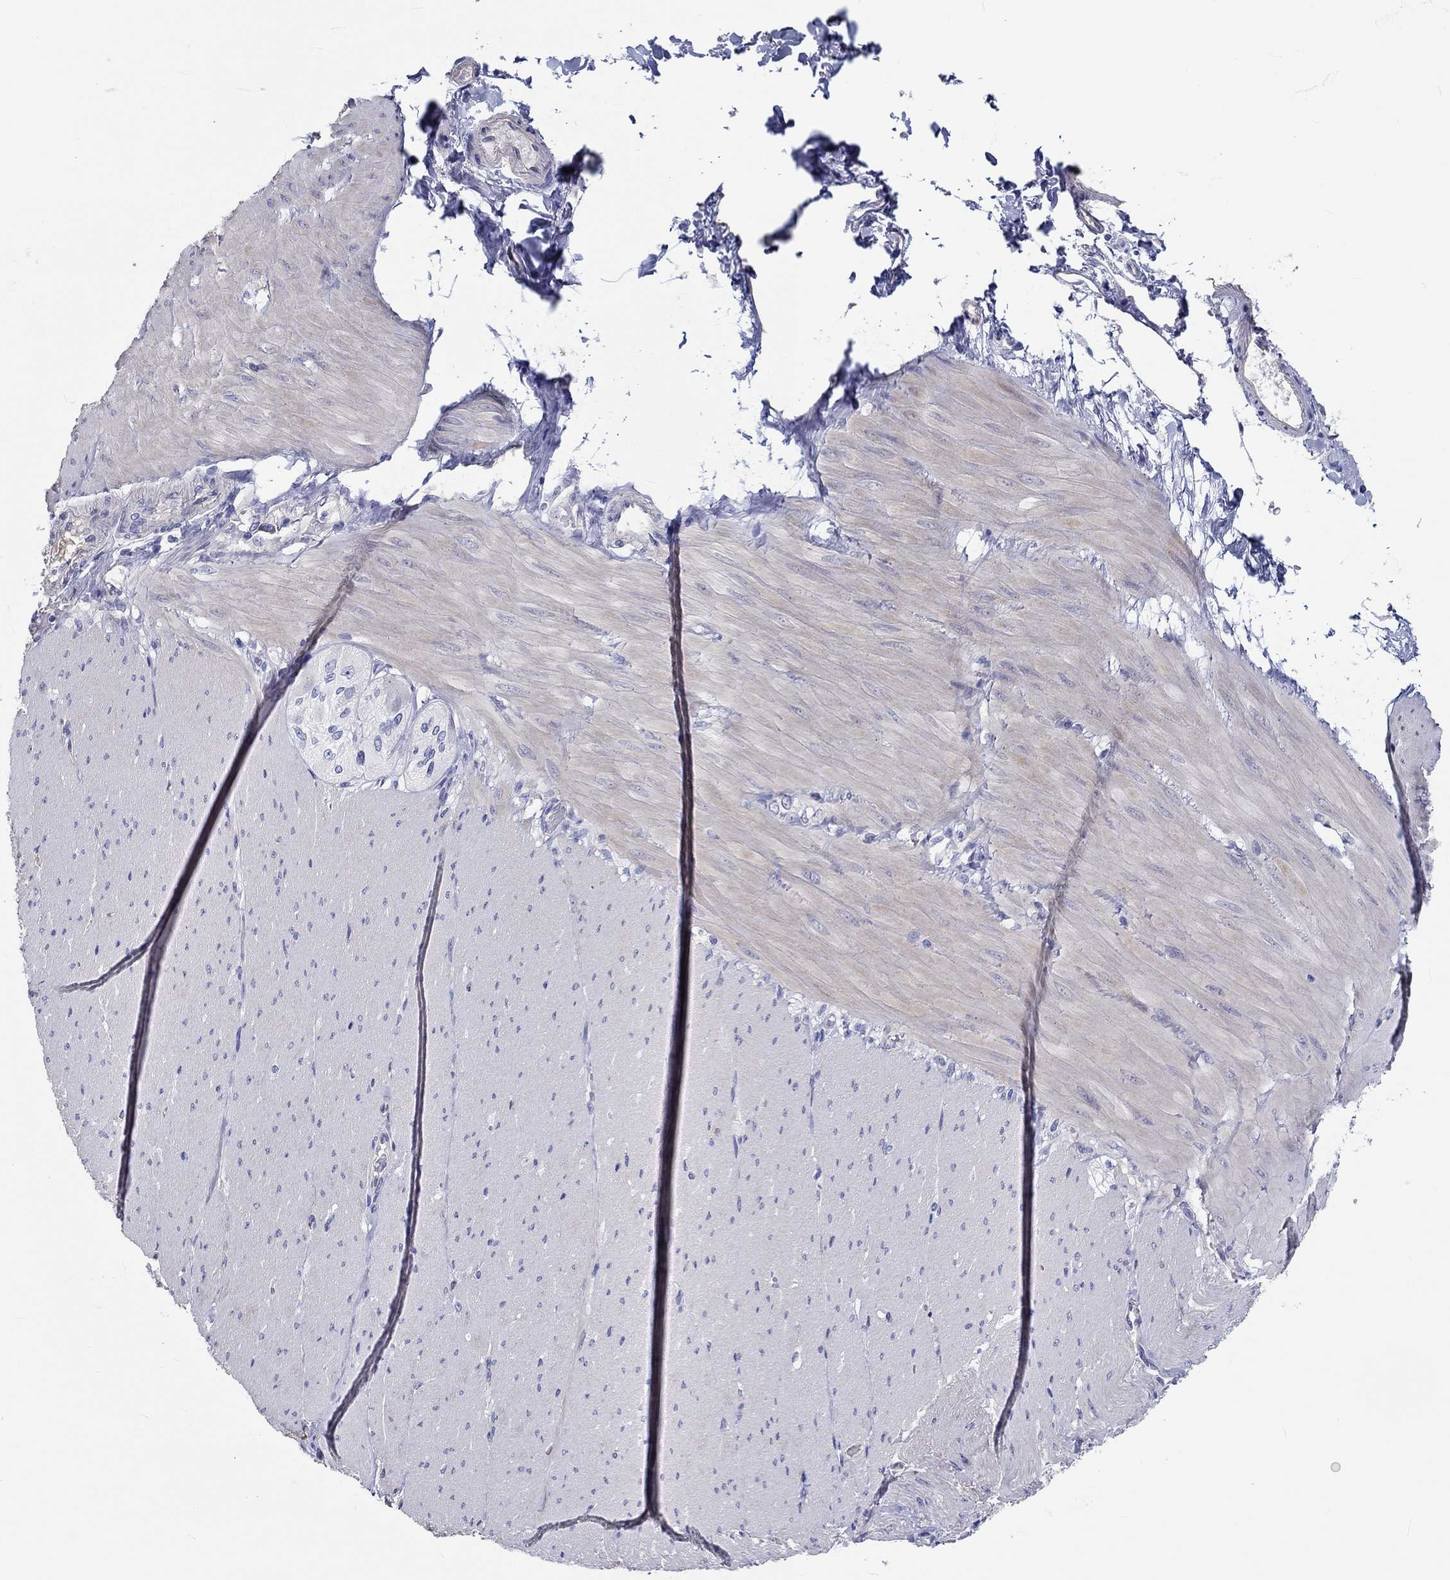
{"staining": {"intensity": "negative", "quantity": "none", "location": "none"}, "tissue": "adipose tissue", "cell_type": "Adipocytes", "image_type": "normal", "snomed": [{"axis": "morphology", "description": "Normal tissue, NOS"}, {"axis": "topography", "description": "Smooth muscle"}, {"axis": "topography", "description": "Duodenum"}, {"axis": "topography", "description": "Peripheral nerve tissue"}], "caption": "Immunohistochemistry (IHC) image of normal adipose tissue: human adipose tissue stained with DAB displays no significant protein expression in adipocytes.", "gene": "CDY1B", "patient": {"sex": "female", "age": 61}}